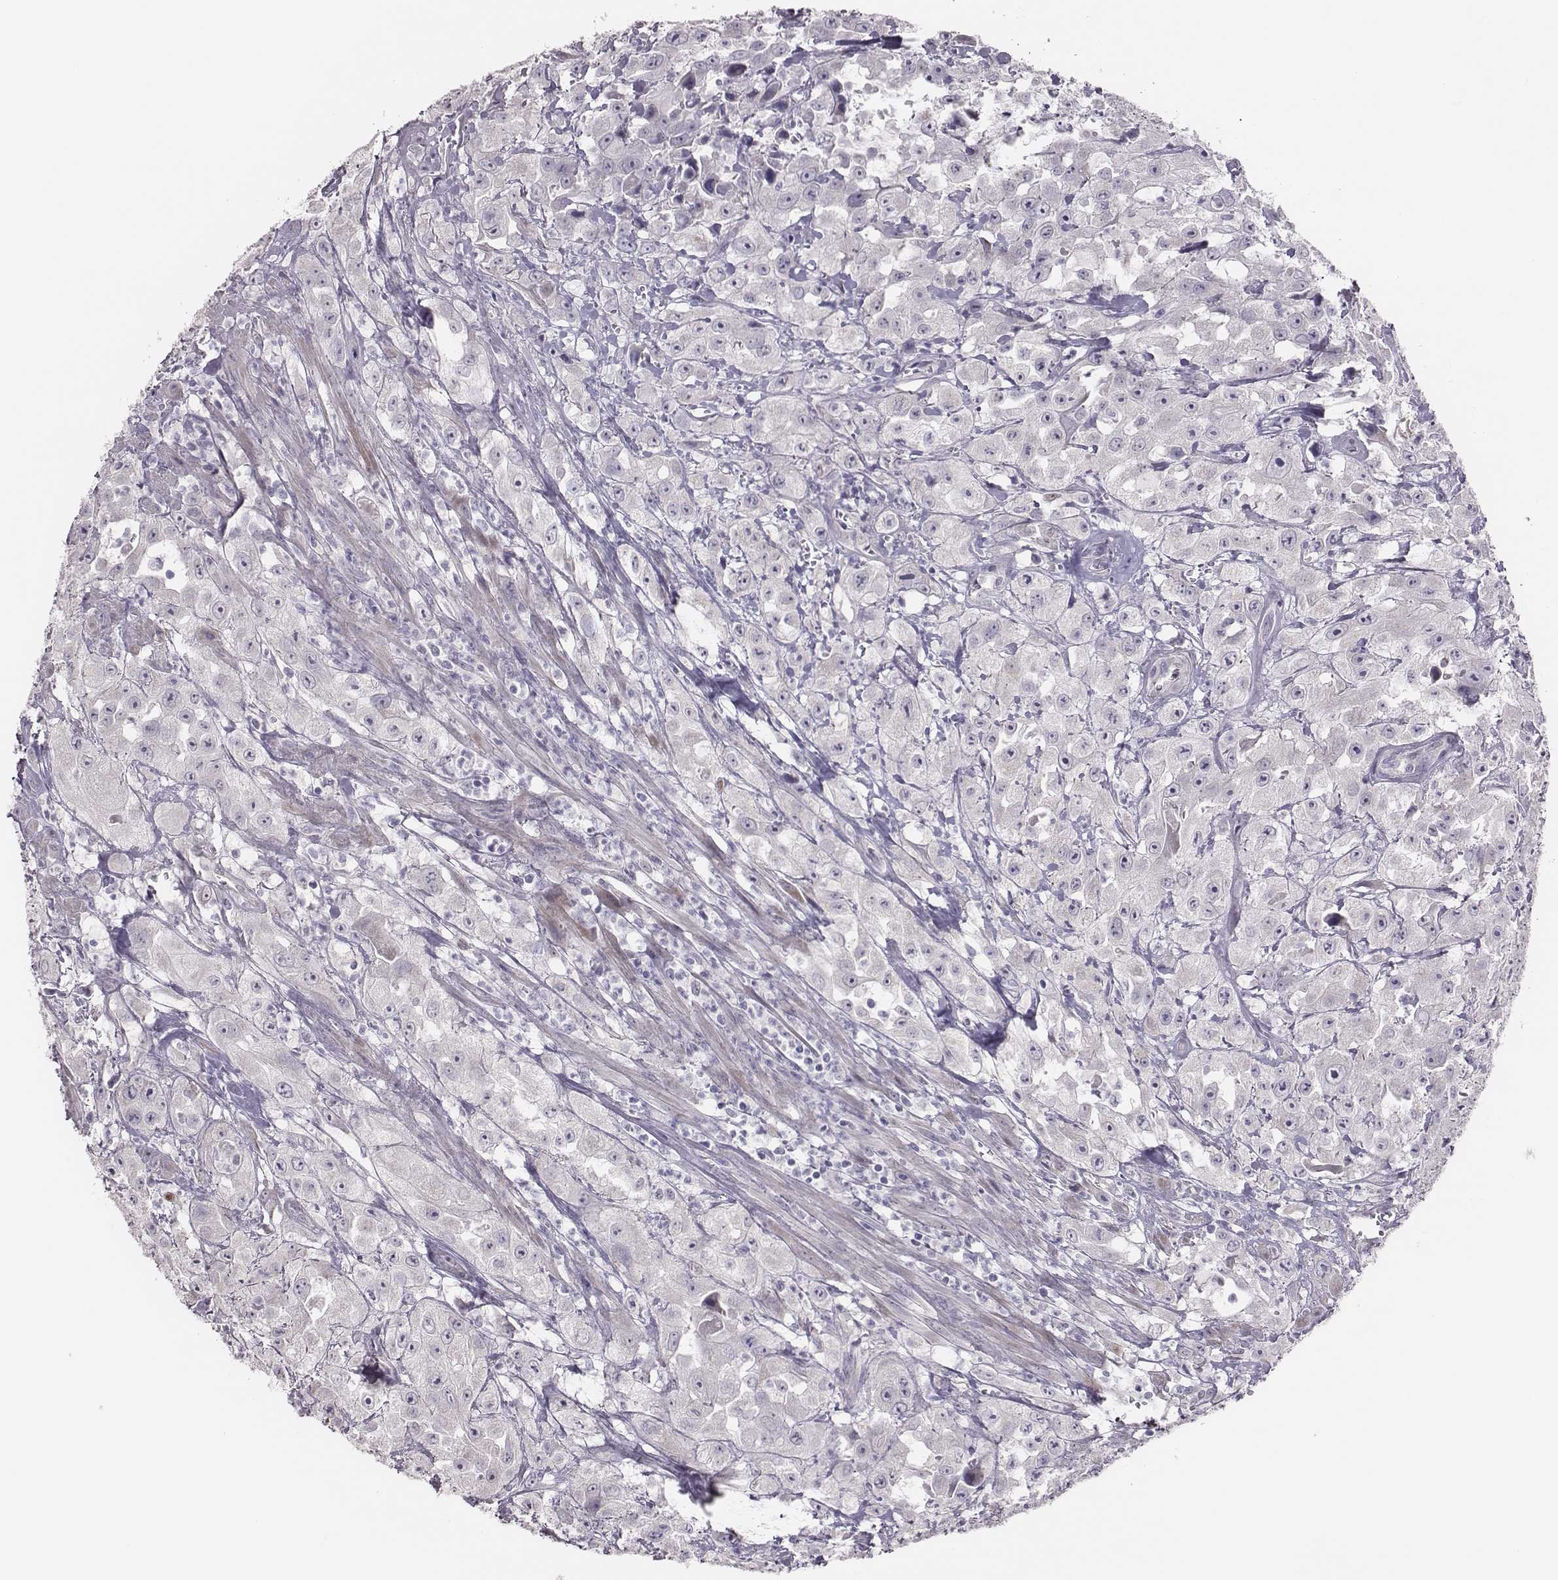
{"staining": {"intensity": "negative", "quantity": "none", "location": "none"}, "tissue": "urothelial cancer", "cell_type": "Tumor cells", "image_type": "cancer", "snomed": [{"axis": "morphology", "description": "Urothelial carcinoma, High grade"}, {"axis": "topography", "description": "Urinary bladder"}], "caption": "Immunohistochemistry of high-grade urothelial carcinoma displays no expression in tumor cells.", "gene": "SCML2", "patient": {"sex": "male", "age": 79}}